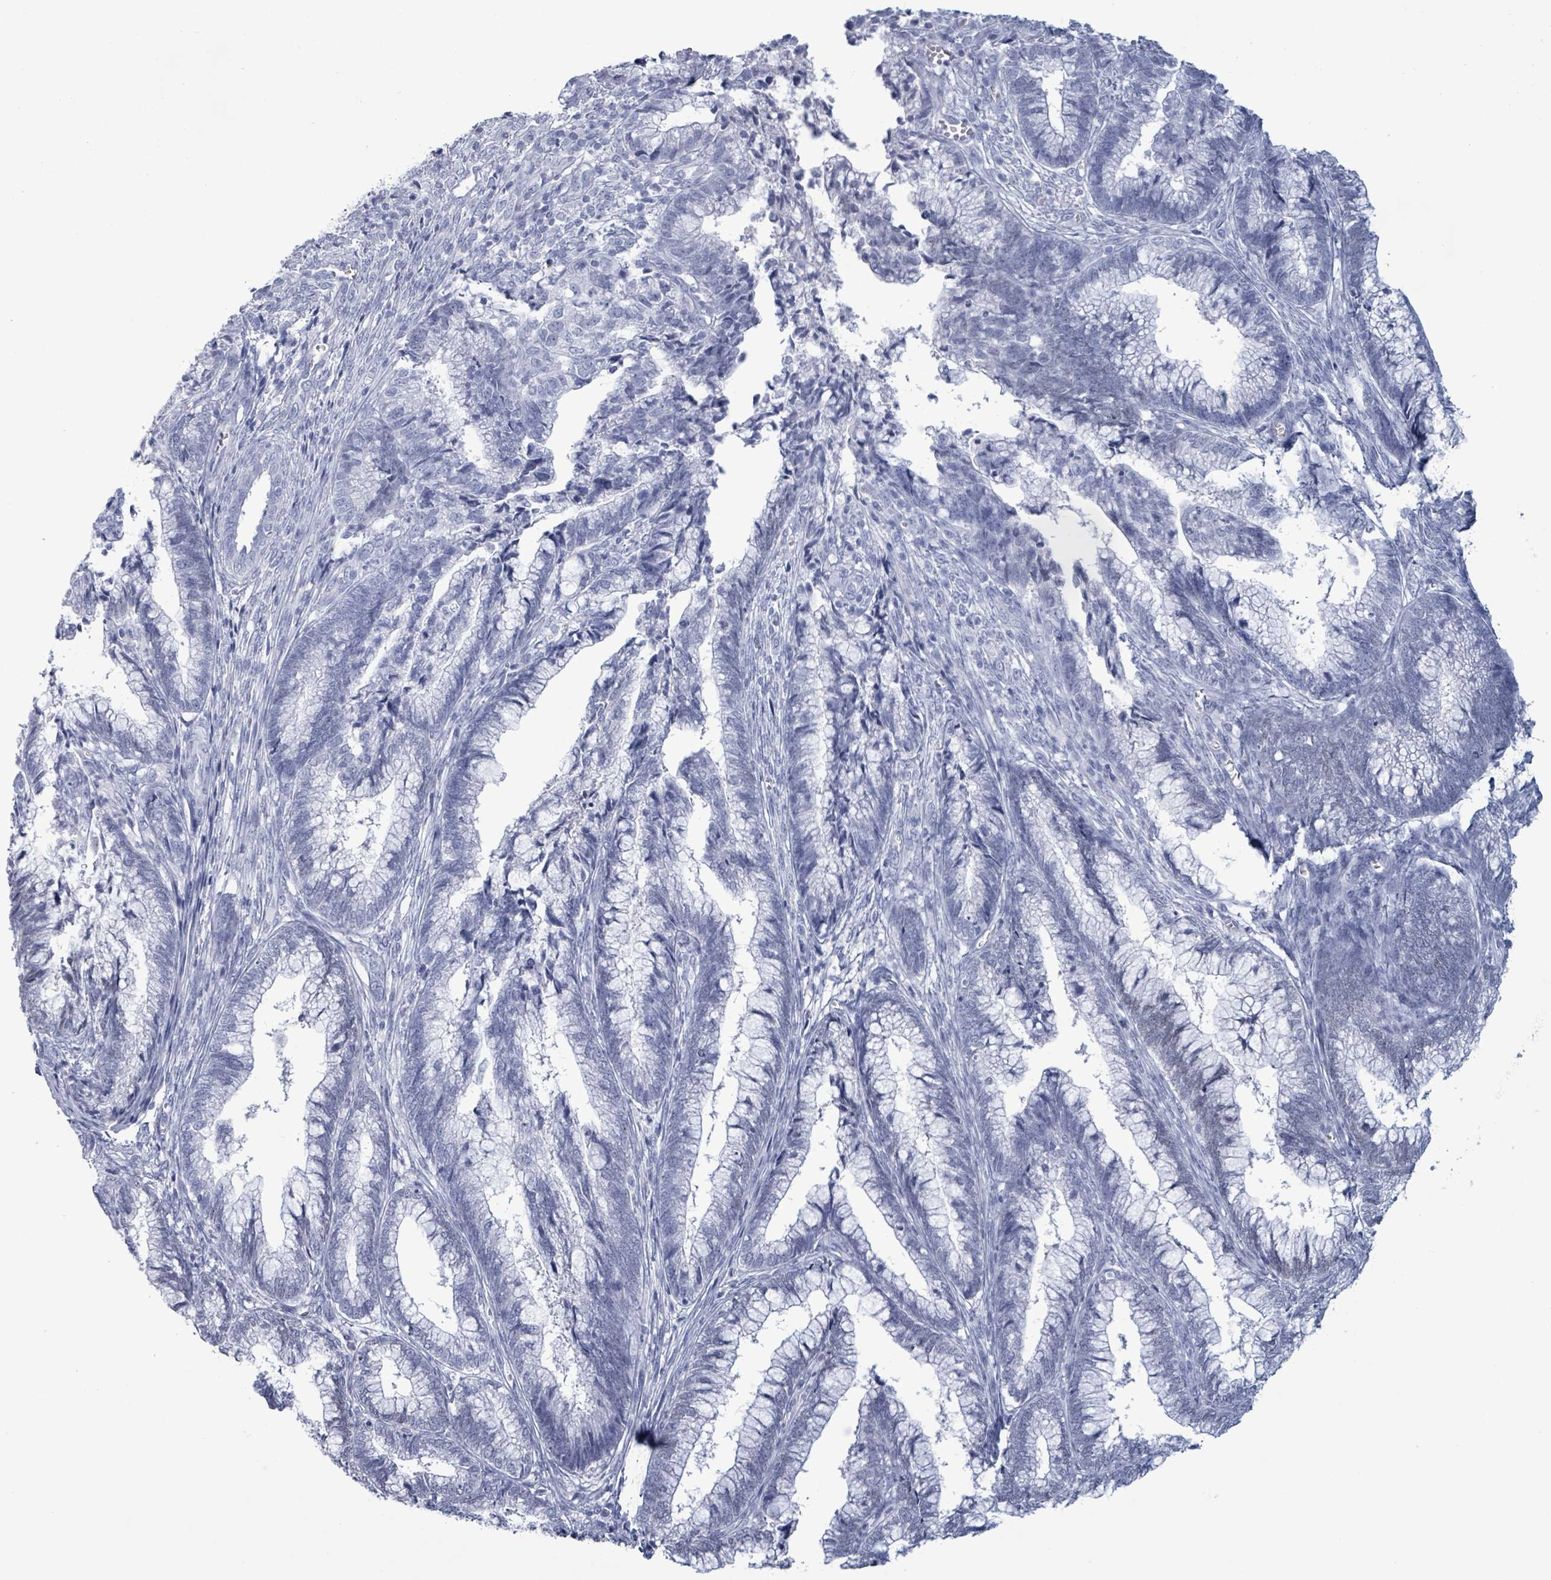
{"staining": {"intensity": "negative", "quantity": "none", "location": "none"}, "tissue": "cervical cancer", "cell_type": "Tumor cells", "image_type": "cancer", "snomed": [{"axis": "morphology", "description": "Adenocarcinoma, NOS"}, {"axis": "topography", "description": "Cervix"}], "caption": "The photomicrograph shows no significant expression in tumor cells of adenocarcinoma (cervical).", "gene": "NKX2-1", "patient": {"sex": "female", "age": 44}}